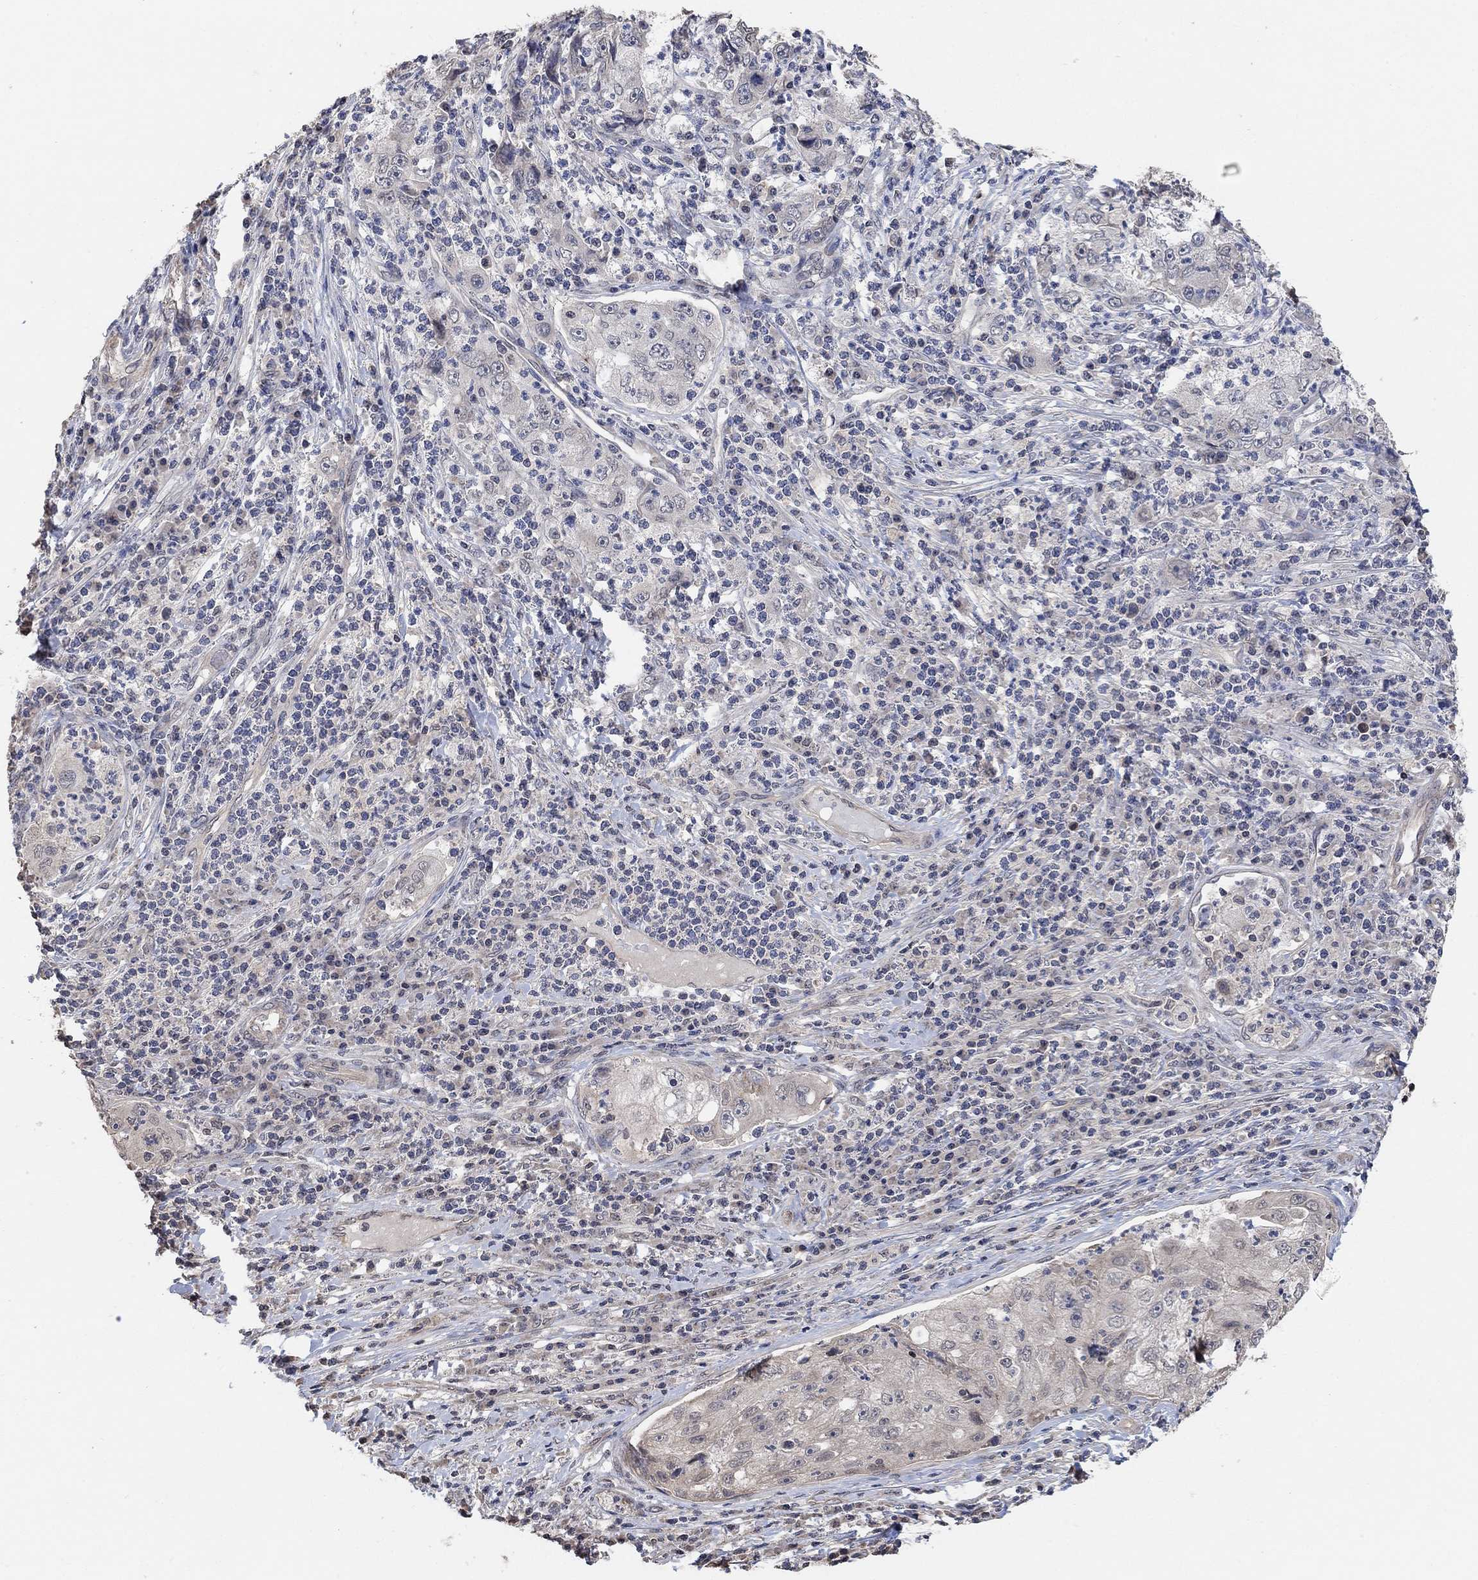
{"staining": {"intensity": "negative", "quantity": "none", "location": "none"}, "tissue": "cervical cancer", "cell_type": "Tumor cells", "image_type": "cancer", "snomed": [{"axis": "morphology", "description": "Squamous cell carcinoma, NOS"}, {"axis": "topography", "description": "Cervix"}], "caption": "The immunohistochemistry image has no significant positivity in tumor cells of cervical cancer tissue. (Brightfield microscopy of DAB (3,3'-diaminobenzidine) immunohistochemistry (IHC) at high magnification).", "gene": "UNC5B", "patient": {"sex": "female", "age": 36}}